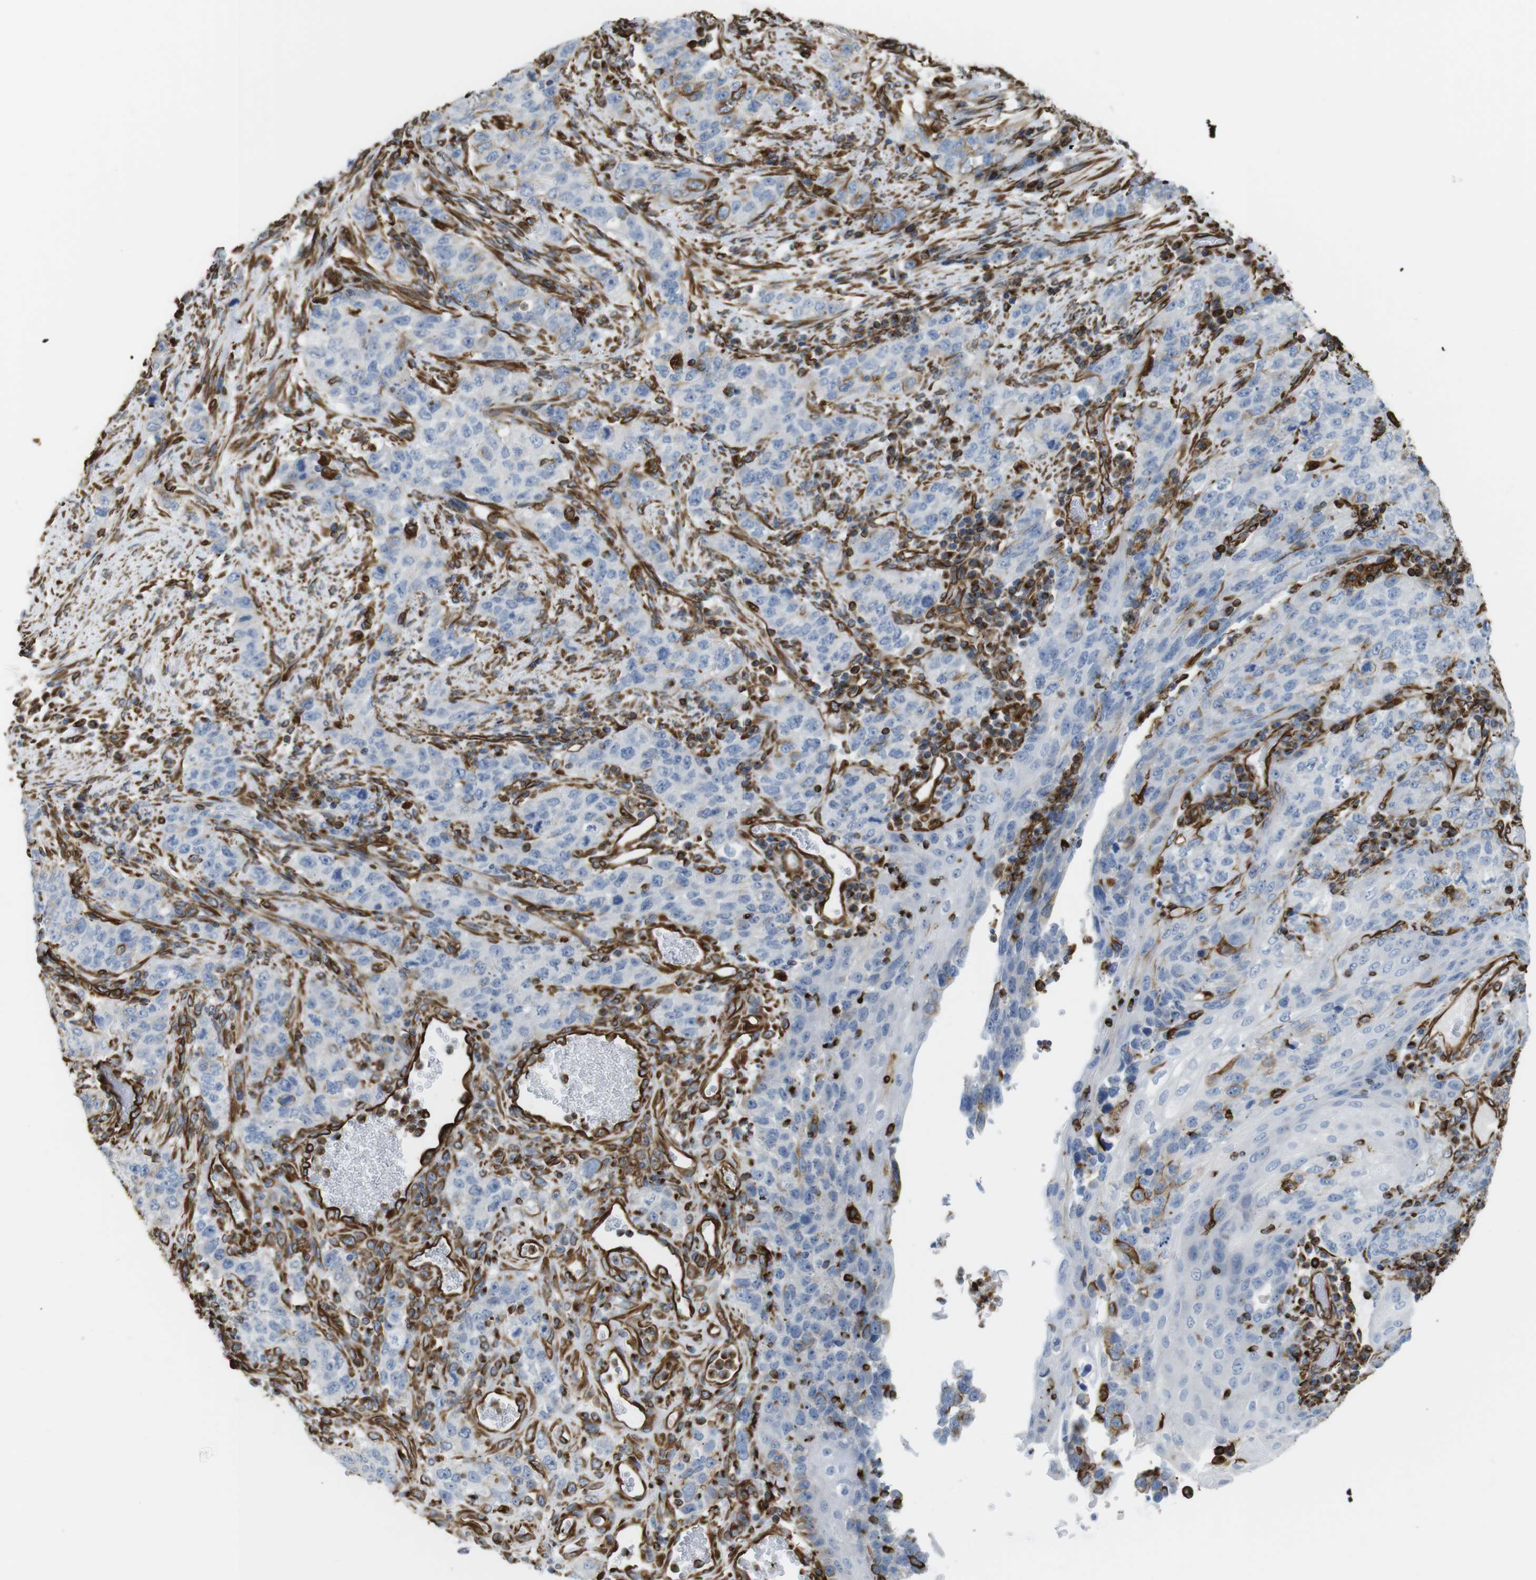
{"staining": {"intensity": "negative", "quantity": "none", "location": "none"}, "tissue": "stomach cancer", "cell_type": "Tumor cells", "image_type": "cancer", "snomed": [{"axis": "morphology", "description": "Adenocarcinoma, NOS"}, {"axis": "topography", "description": "Stomach"}], "caption": "High power microscopy micrograph of an immunohistochemistry micrograph of stomach cancer (adenocarcinoma), revealing no significant expression in tumor cells.", "gene": "RALGPS1", "patient": {"sex": "male", "age": 48}}